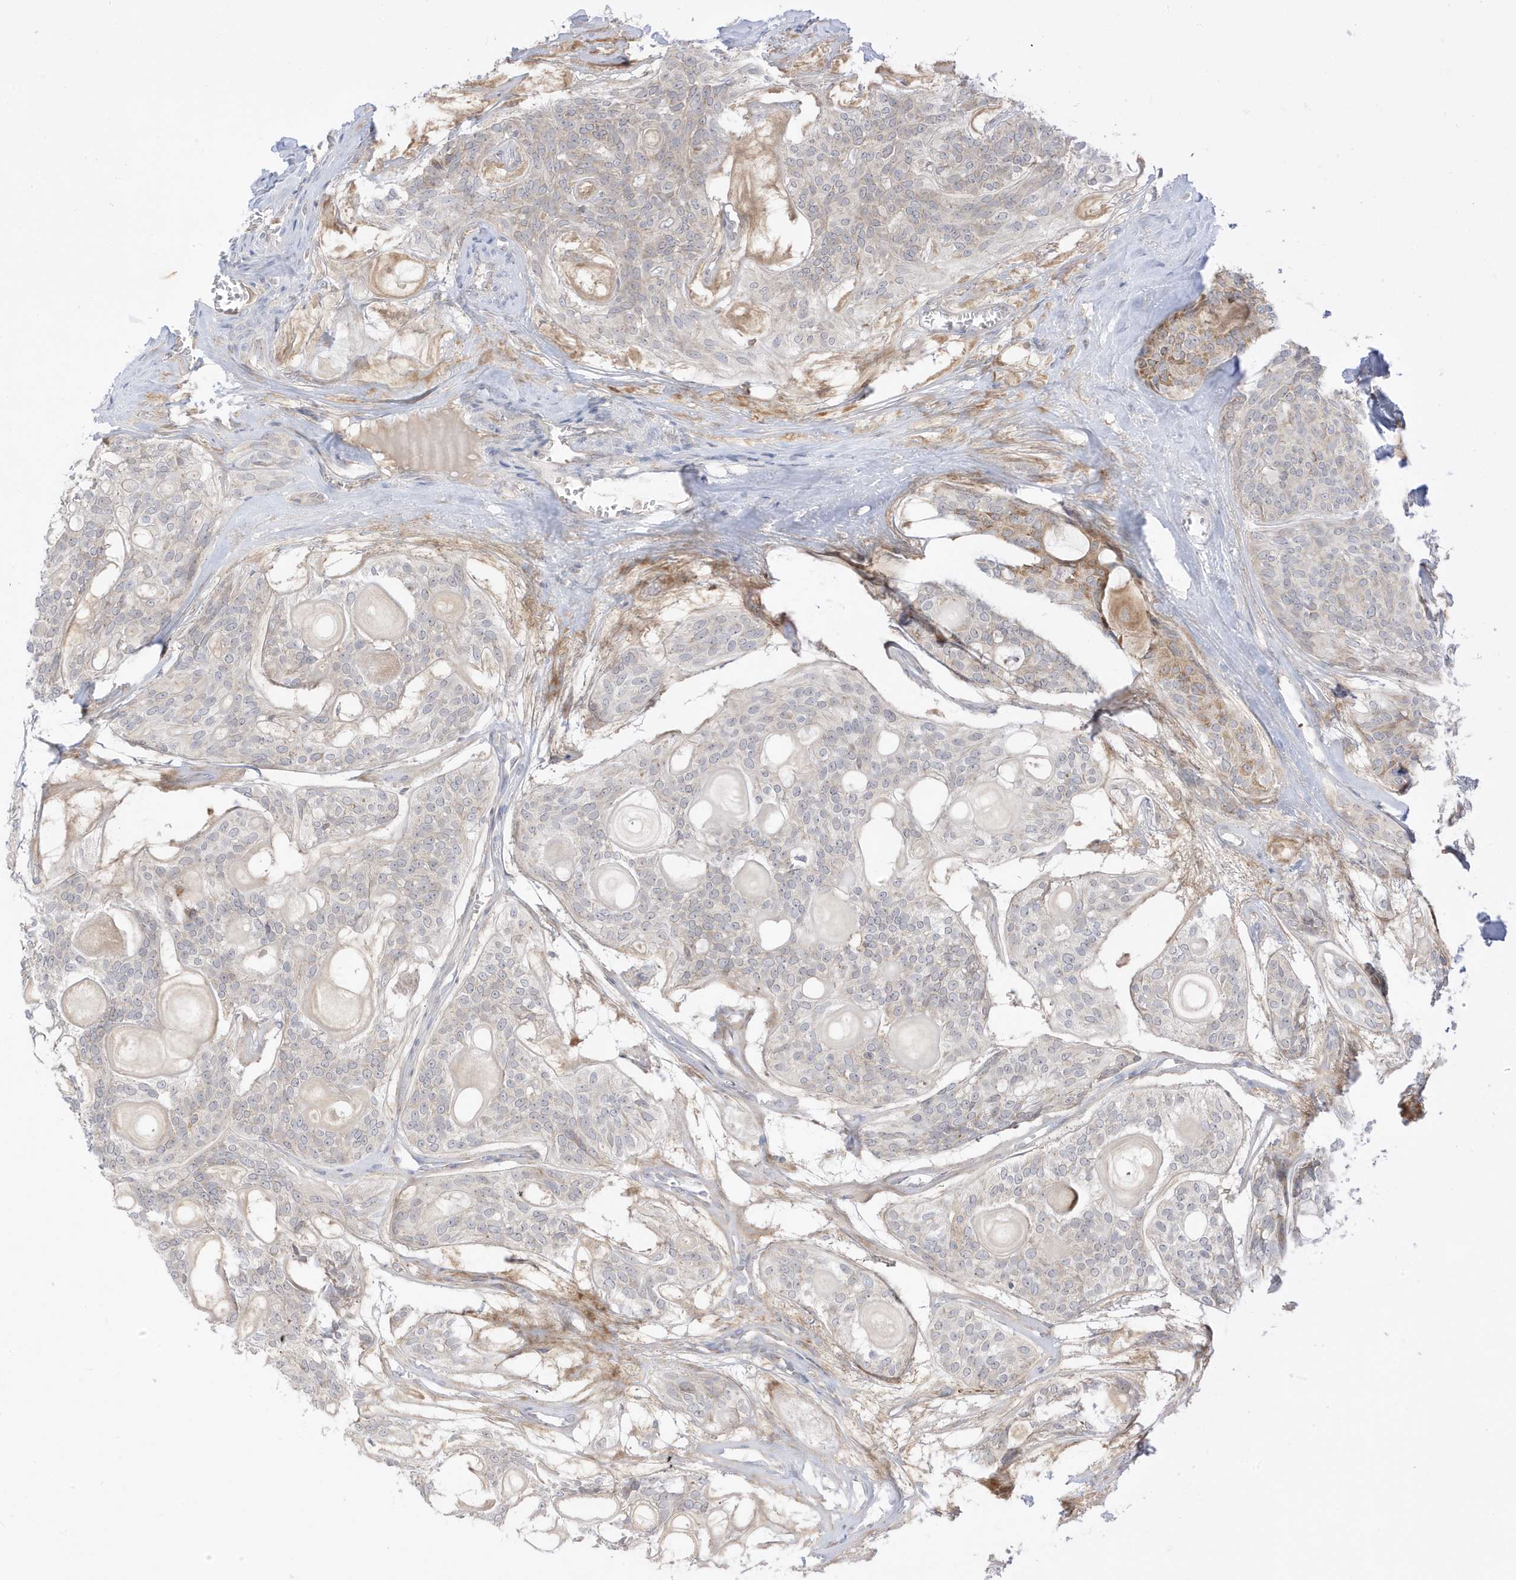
{"staining": {"intensity": "negative", "quantity": "none", "location": "none"}, "tissue": "head and neck cancer", "cell_type": "Tumor cells", "image_type": "cancer", "snomed": [{"axis": "morphology", "description": "Adenocarcinoma, NOS"}, {"axis": "topography", "description": "Head-Neck"}], "caption": "Adenocarcinoma (head and neck) was stained to show a protein in brown. There is no significant staining in tumor cells.", "gene": "NPPC", "patient": {"sex": "male", "age": 66}}